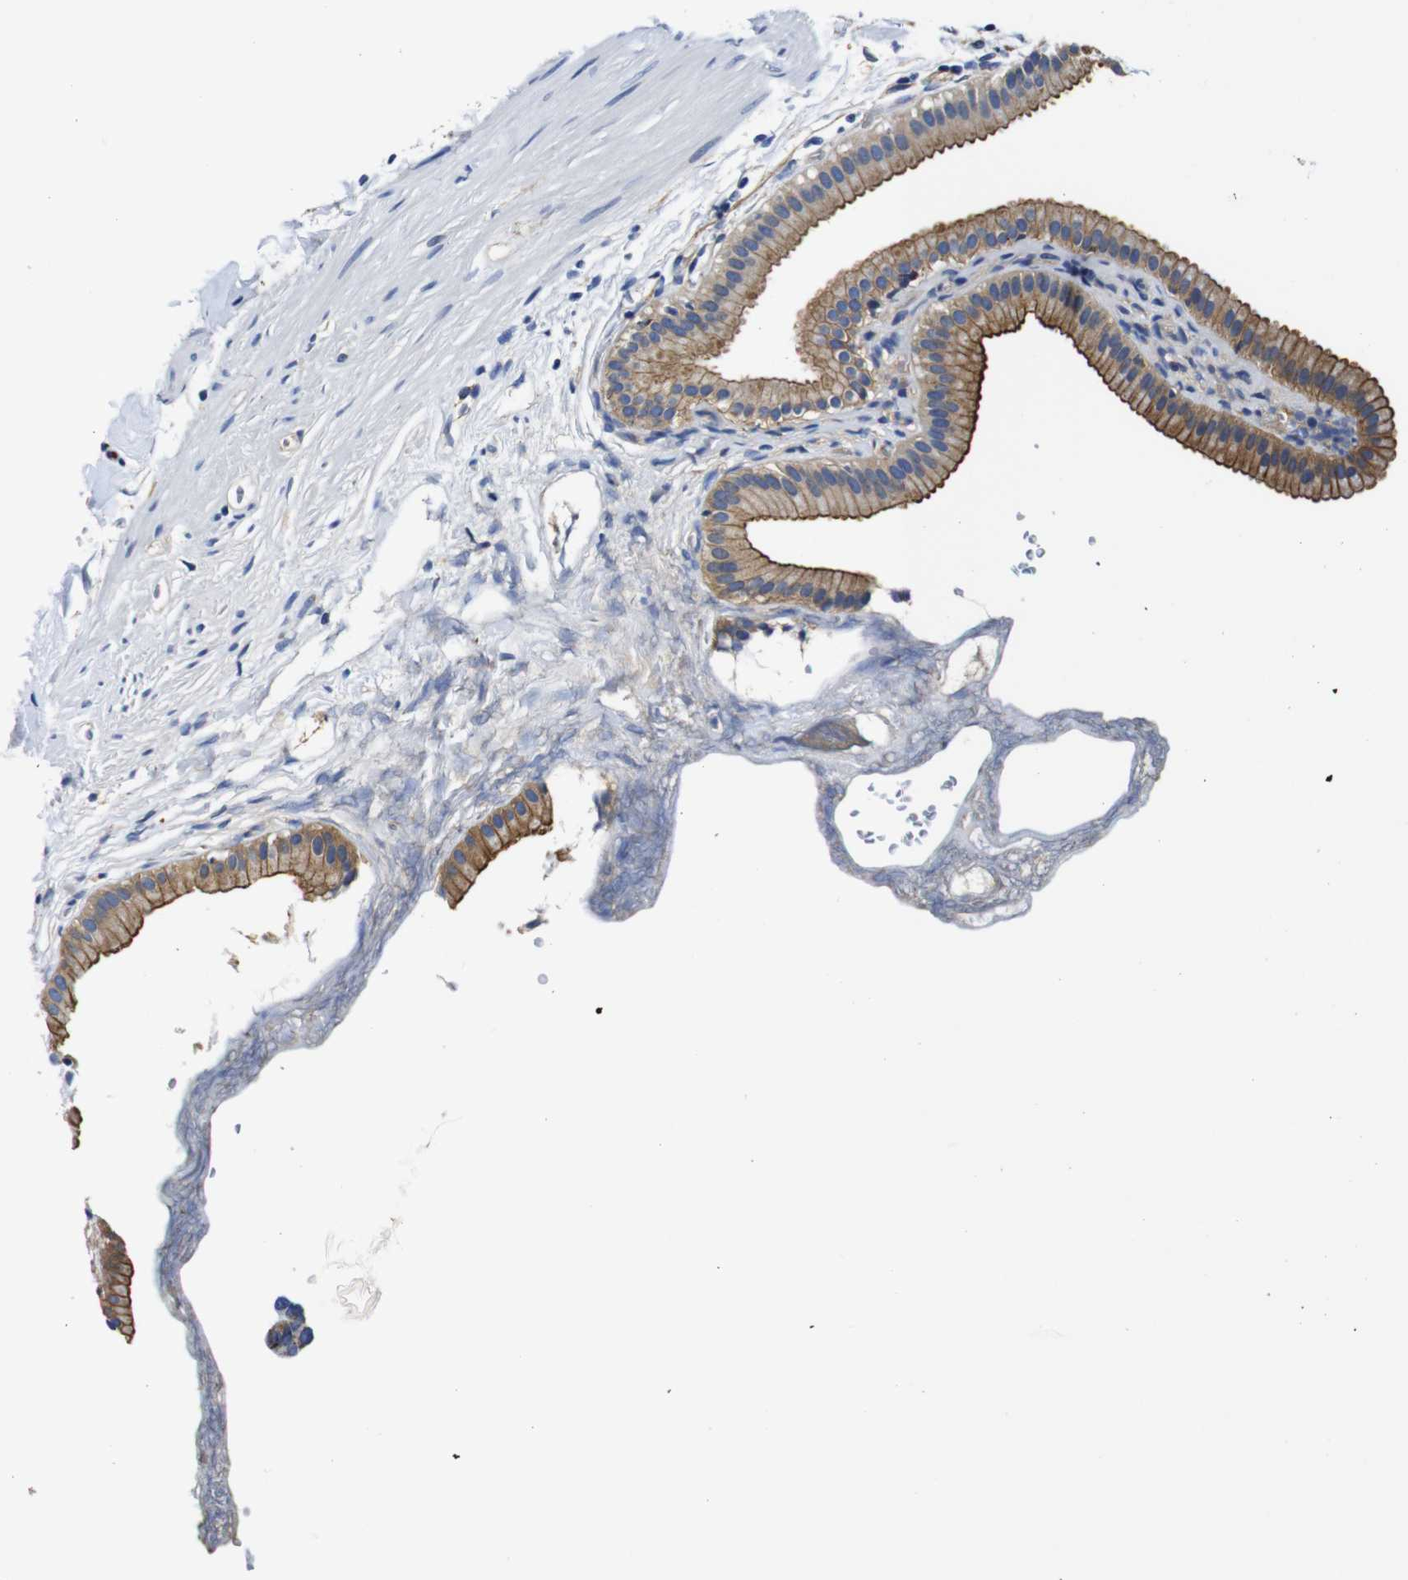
{"staining": {"intensity": "moderate", "quantity": ">75%", "location": "cytoplasmic/membranous"}, "tissue": "gallbladder", "cell_type": "Glandular cells", "image_type": "normal", "snomed": [{"axis": "morphology", "description": "Normal tissue, NOS"}, {"axis": "topography", "description": "Gallbladder"}], "caption": "This micrograph reveals immunohistochemistry staining of normal gallbladder, with medium moderate cytoplasmic/membranous staining in about >75% of glandular cells.", "gene": "GIMAP2", "patient": {"sex": "female", "age": 64}}